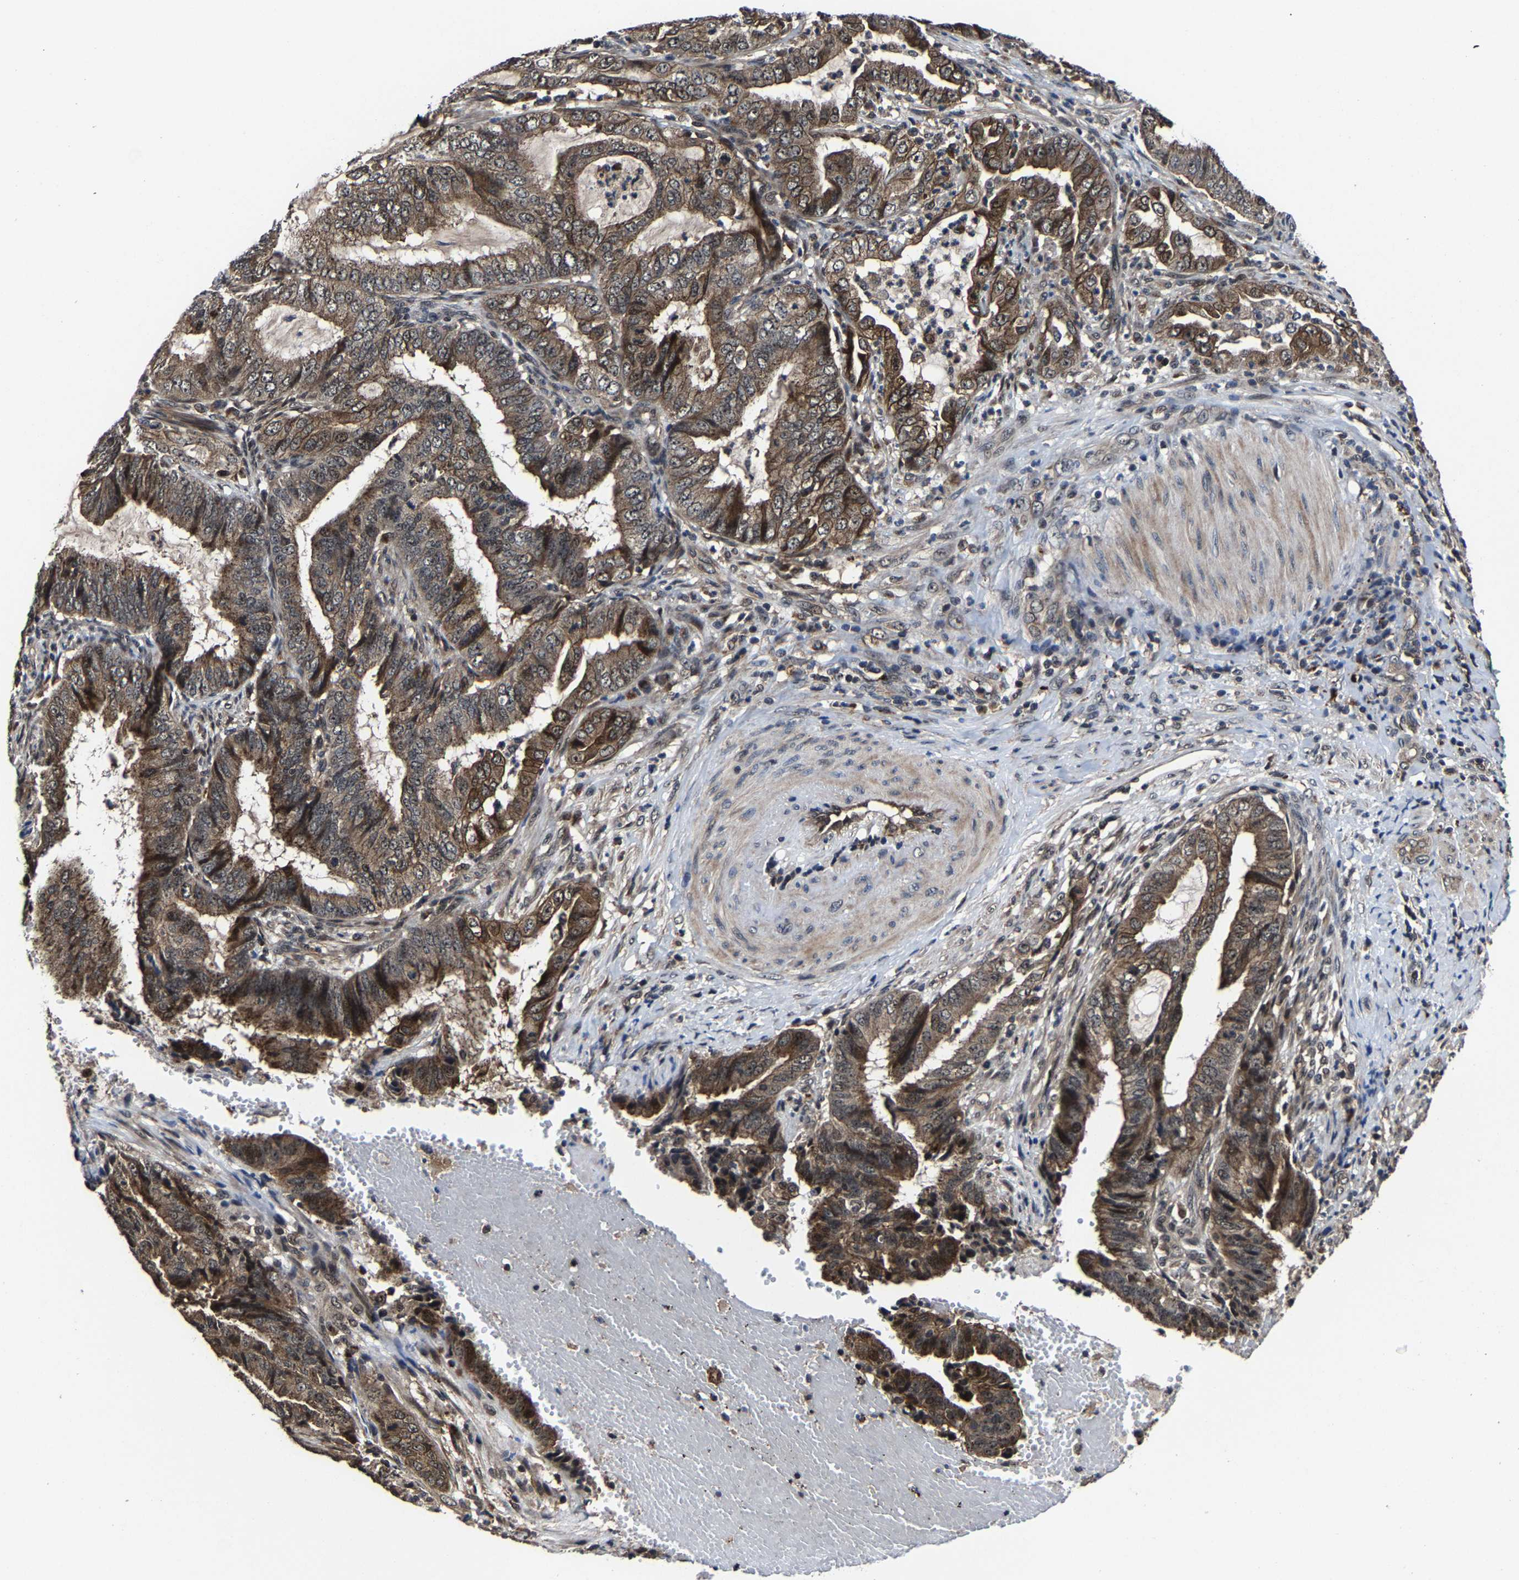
{"staining": {"intensity": "moderate", "quantity": ">75%", "location": "cytoplasmic/membranous"}, "tissue": "endometrial cancer", "cell_type": "Tumor cells", "image_type": "cancer", "snomed": [{"axis": "morphology", "description": "Adenocarcinoma, NOS"}, {"axis": "topography", "description": "Endometrium"}], "caption": "Tumor cells exhibit medium levels of moderate cytoplasmic/membranous expression in about >75% of cells in human endometrial cancer (adenocarcinoma). (brown staining indicates protein expression, while blue staining denotes nuclei).", "gene": "ZCCHC7", "patient": {"sex": "female", "age": 51}}